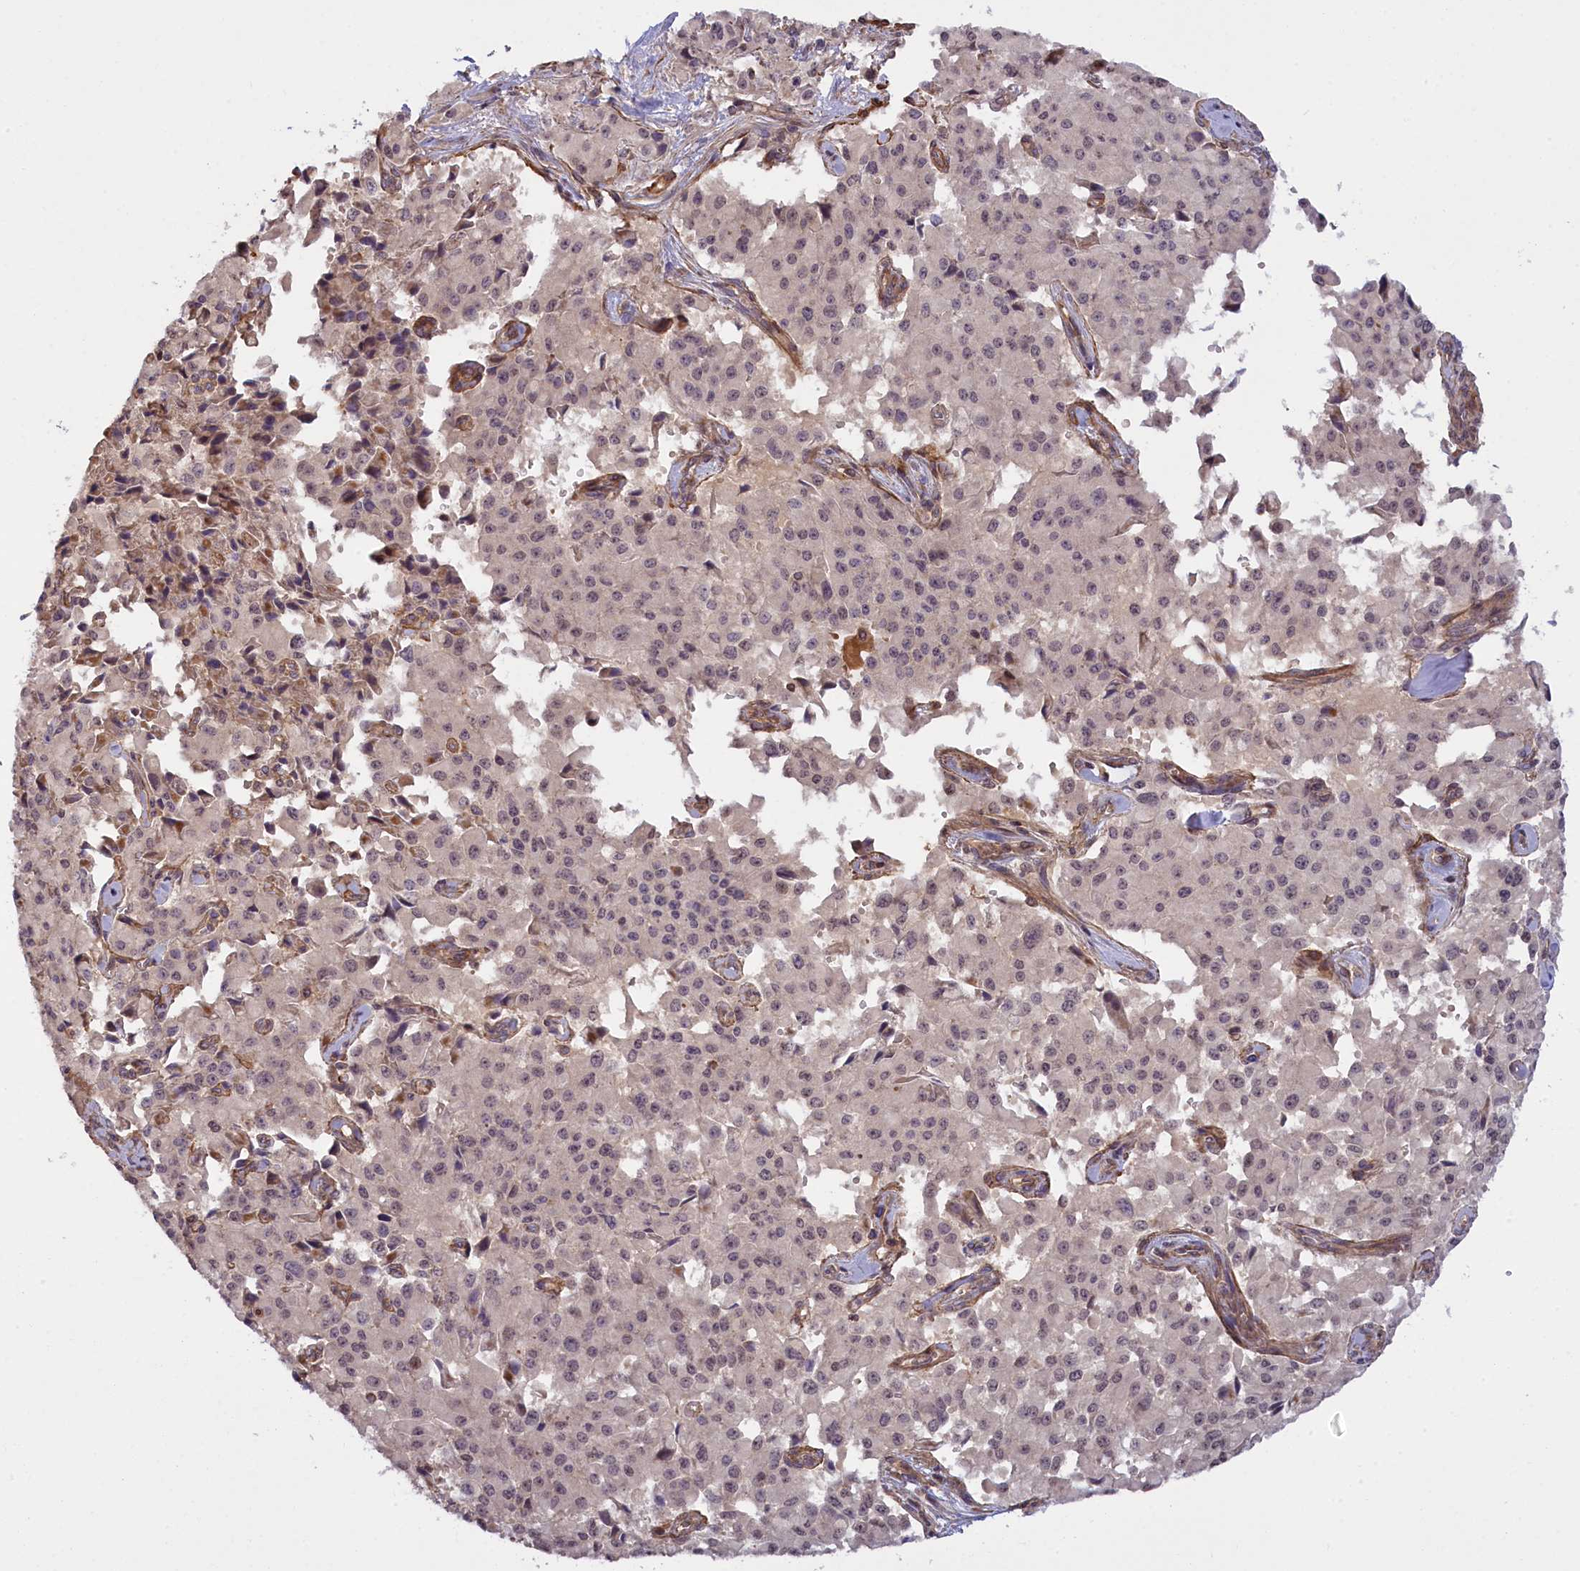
{"staining": {"intensity": "negative", "quantity": "none", "location": "none"}, "tissue": "pancreatic cancer", "cell_type": "Tumor cells", "image_type": "cancer", "snomed": [{"axis": "morphology", "description": "Adenocarcinoma, NOS"}, {"axis": "topography", "description": "Pancreas"}], "caption": "This is a histopathology image of immunohistochemistry staining of pancreatic adenocarcinoma, which shows no positivity in tumor cells.", "gene": "FUZ", "patient": {"sex": "male", "age": 65}}